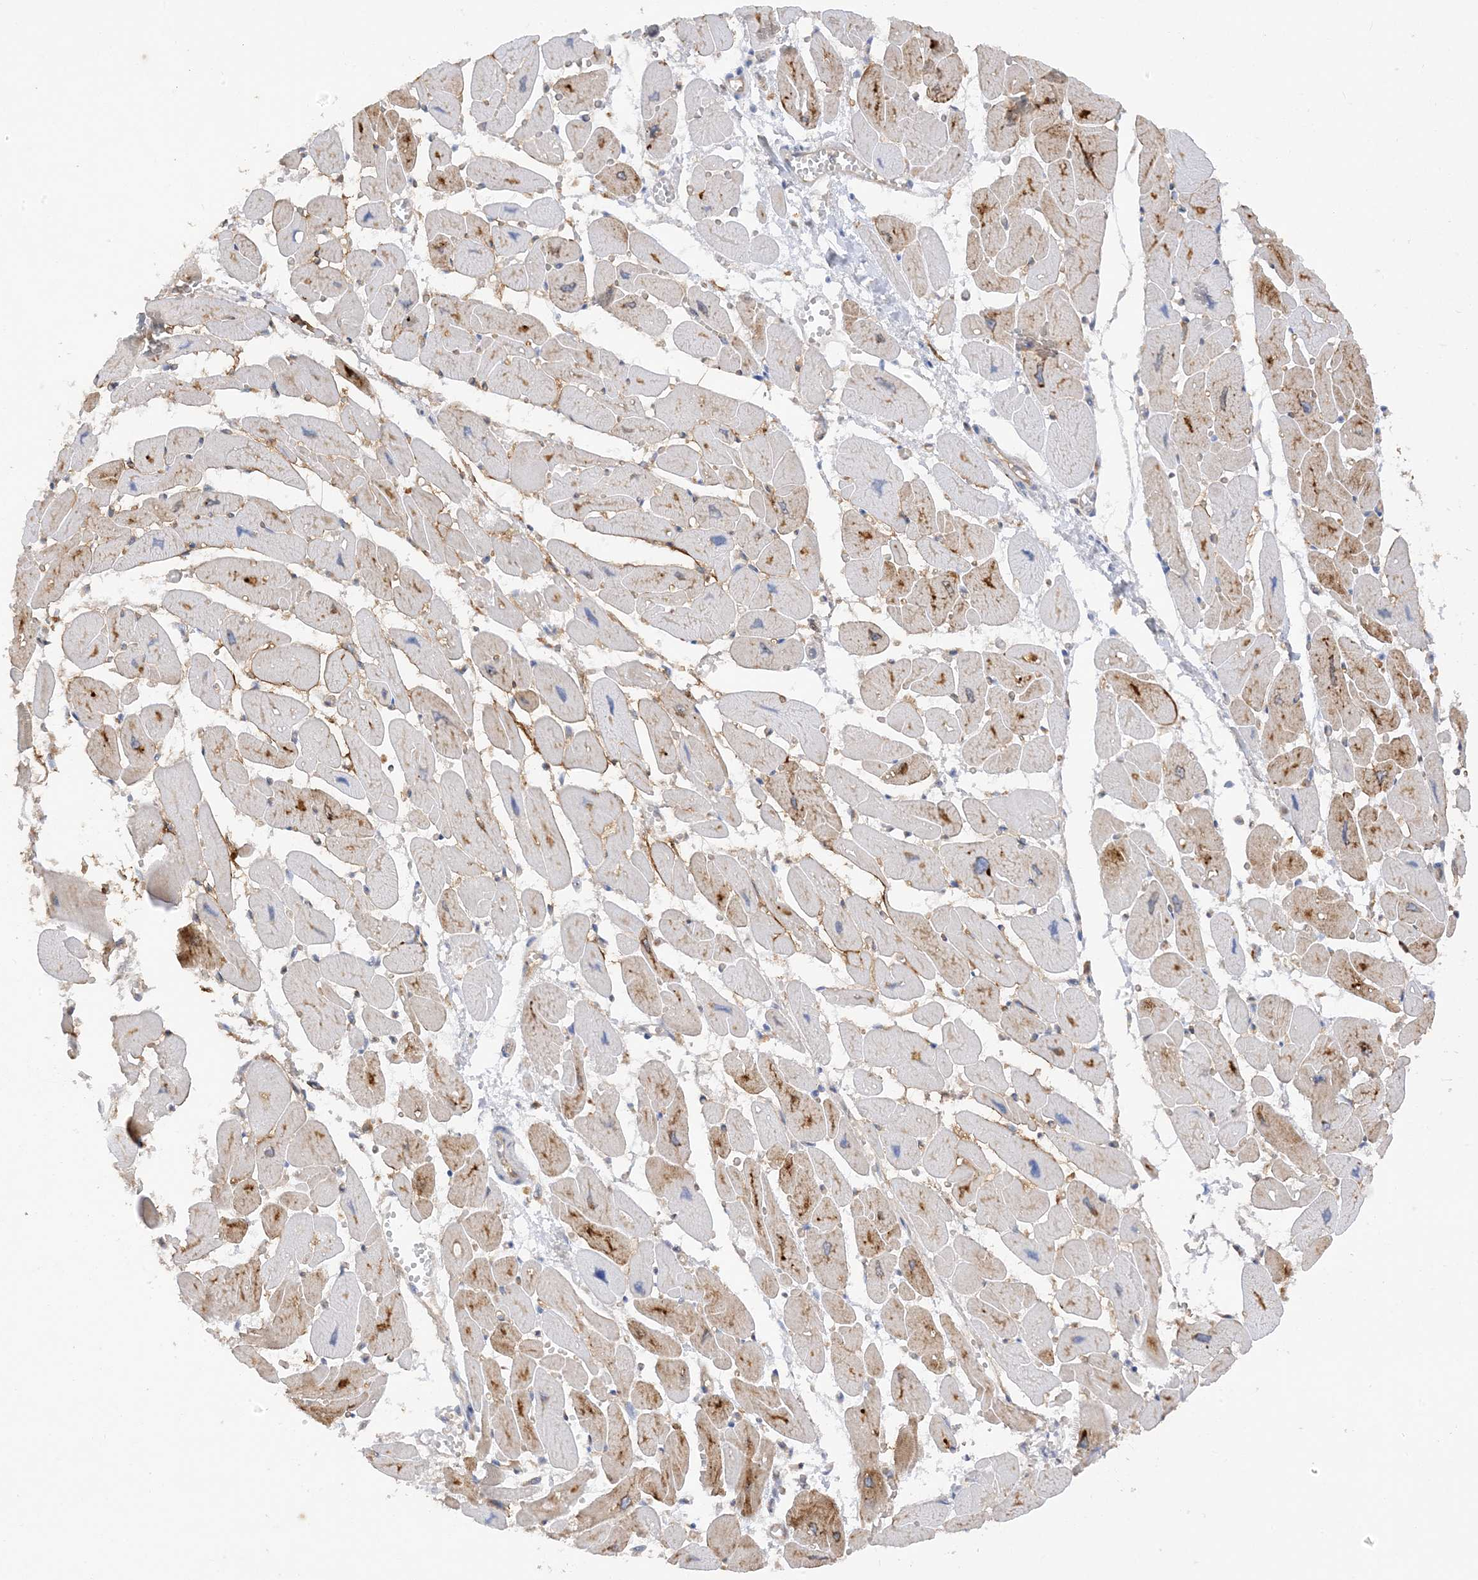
{"staining": {"intensity": "moderate", "quantity": "25%-75%", "location": "cytoplasmic/membranous"}, "tissue": "heart muscle", "cell_type": "Cardiomyocytes", "image_type": "normal", "snomed": [{"axis": "morphology", "description": "Normal tissue, NOS"}, {"axis": "topography", "description": "Heart"}], "caption": "Immunohistochemical staining of benign human heart muscle demonstrates medium levels of moderate cytoplasmic/membranous expression in approximately 25%-75% of cardiomyocytes. The staining was performed using DAB (3,3'-diaminobenzidine) to visualize the protein expression in brown, while the nuclei were stained in blue with hematoxylin (Magnification: 20x).", "gene": "PHACTR2", "patient": {"sex": "female", "age": 54}}